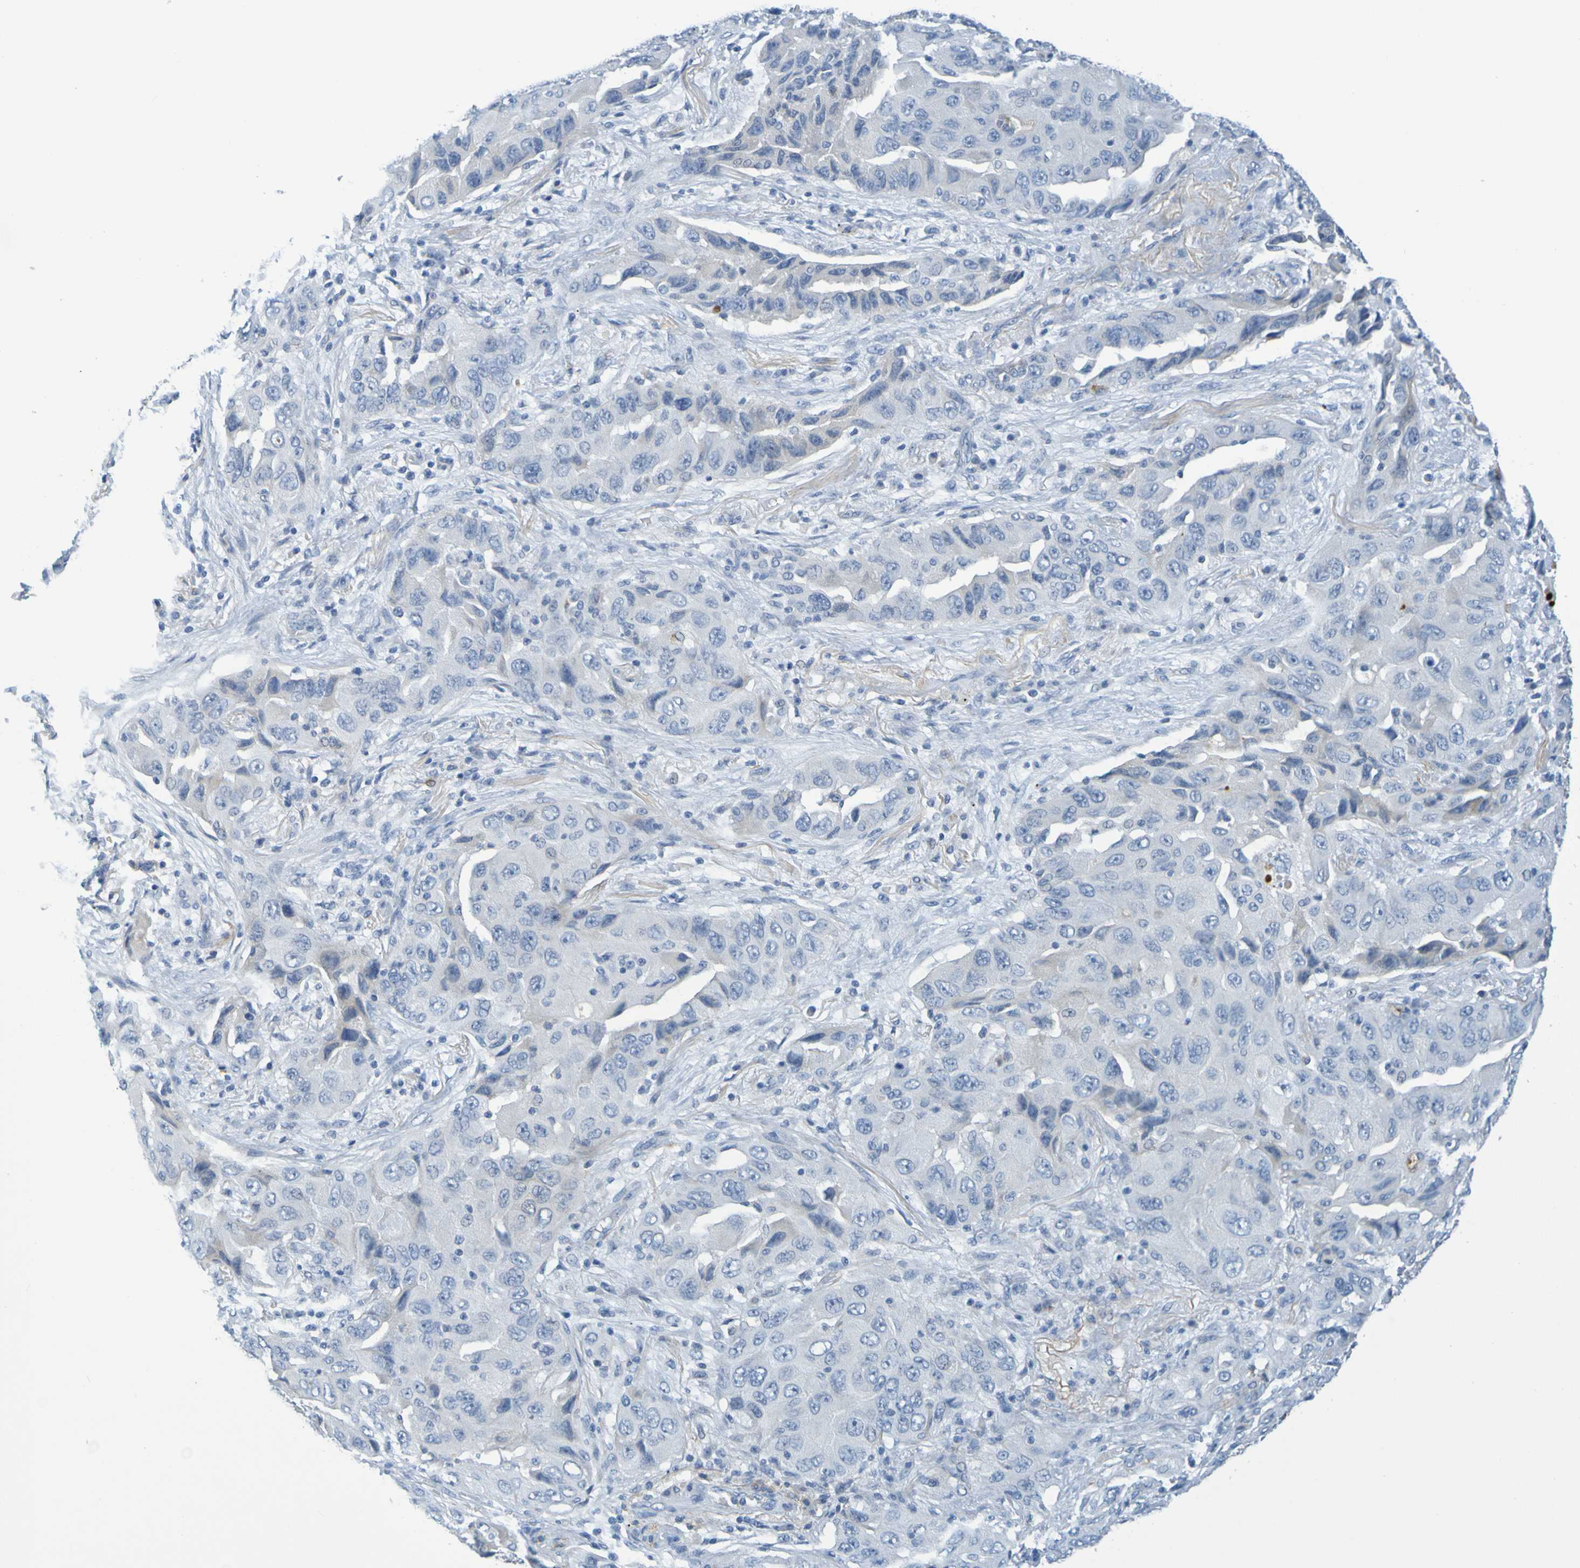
{"staining": {"intensity": "negative", "quantity": "none", "location": "none"}, "tissue": "lung cancer", "cell_type": "Tumor cells", "image_type": "cancer", "snomed": [{"axis": "morphology", "description": "Adenocarcinoma, NOS"}, {"axis": "topography", "description": "Lung"}], "caption": "DAB immunohistochemical staining of adenocarcinoma (lung) demonstrates no significant positivity in tumor cells.", "gene": "IL10", "patient": {"sex": "female", "age": 65}}